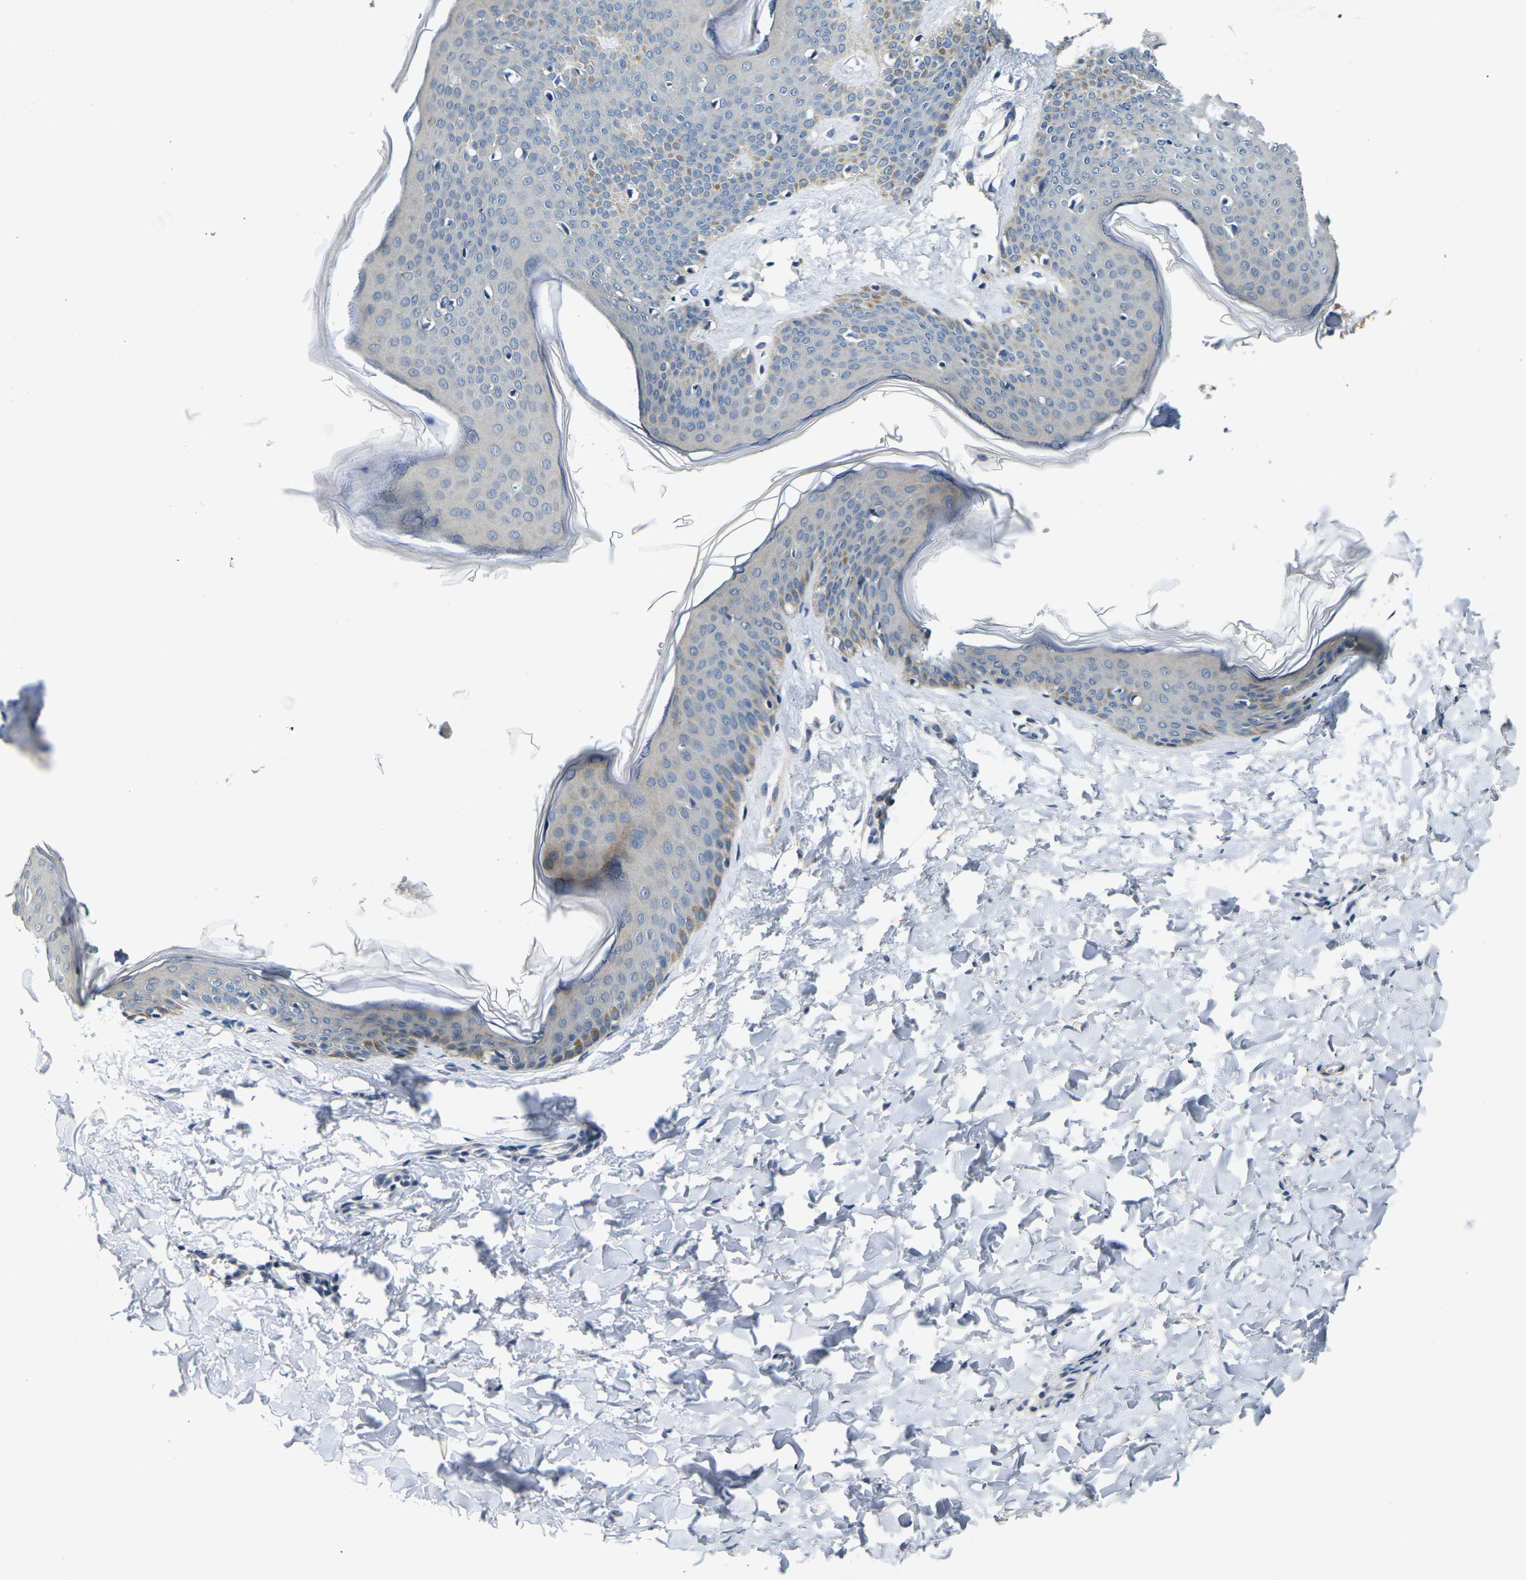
{"staining": {"intensity": "negative", "quantity": "none", "location": "none"}, "tissue": "skin", "cell_type": "Fibroblasts", "image_type": "normal", "snomed": [{"axis": "morphology", "description": "Normal tissue, NOS"}, {"axis": "topography", "description": "Skin"}], "caption": "Immunohistochemistry (IHC) photomicrograph of unremarkable human skin stained for a protein (brown), which reveals no staining in fibroblasts.", "gene": "SHISAL2B", "patient": {"sex": "female", "age": 17}}